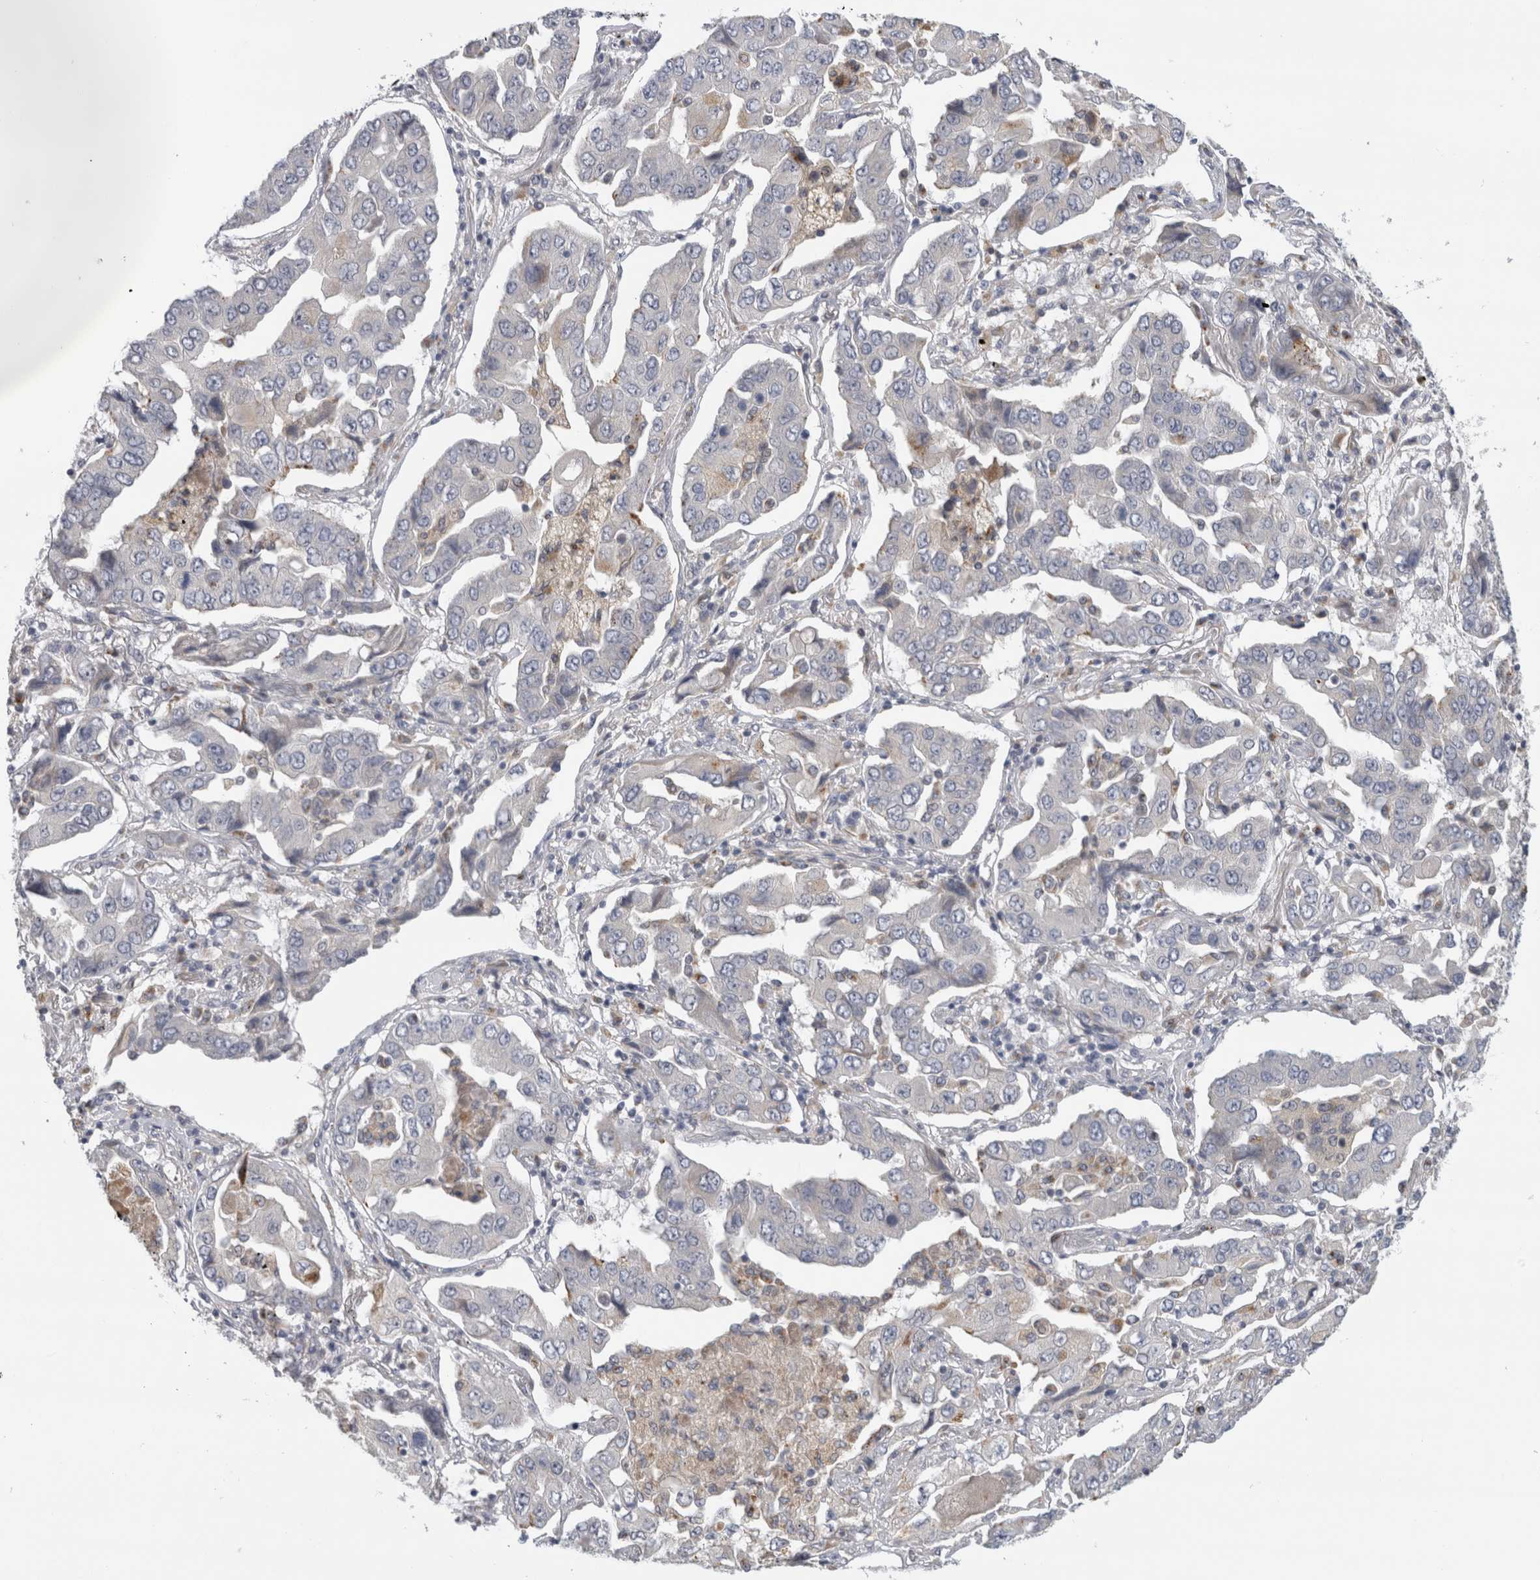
{"staining": {"intensity": "moderate", "quantity": "<25%", "location": "cytoplasmic/membranous"}, "tissue": "lung cancer", "cell_type": "Tumor cells", "image_type": "cancer", "snomed": [{"axis": "morphology", "description": "Adenocarcinoma, NOS"}, {"axis": "topography", "description": "Lung"}], "caption": "An IHC photomicrograph of neoplastic tissue is shown. Protein staining in brown highlights moderate cytoplasmic/membranous positivity in lung cancer within tumor cells.", "gene": "MGAT1", "patient": {"sex": "female", "age": 65}}